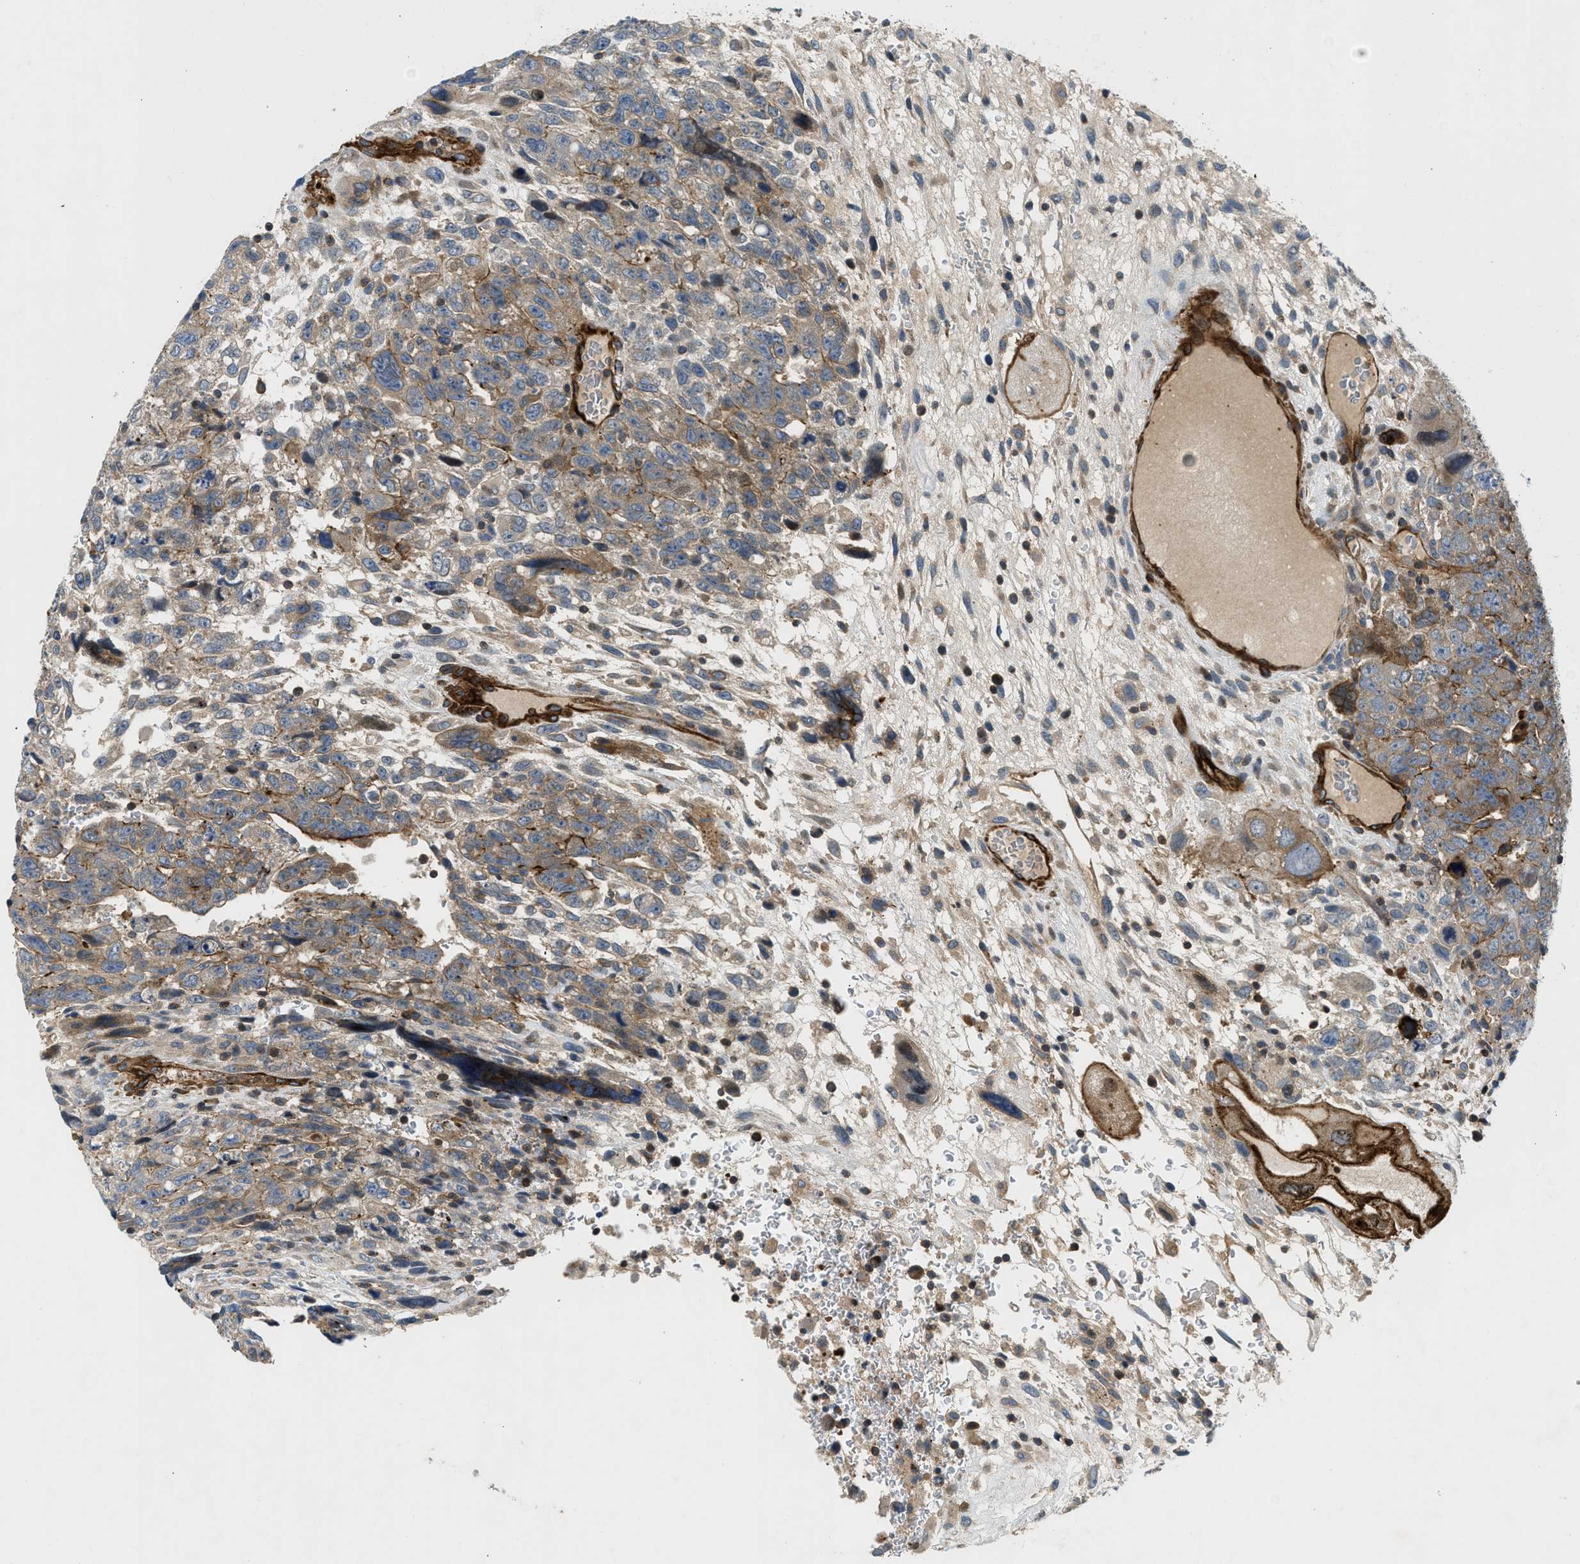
{"staining": {"intensity": "moderate", "quantity": ">75%", "location": "cytoplasmic/membranous"}, "tissue": "testis cancer", "cell_type": "Tumor cells", "image_type": "cancer", "snomed": [{"axis": "morphology", "description": "Carcinoma, Embryonal, NOS"}, {"axis": "topography", "description": "Testis"}], "caption": "Immunohistochemical staining of human testis cancer reveals medium levels of moderate cytoplasmic/membranous staining in about >75% of tumor cells. The staining was performed using DAB, with brown indicating positive protein expression. Nuclei are stained blue with hematoxylin.", "gene": "NYNRIN", "patient": {"sex": "male", "age": 28}}